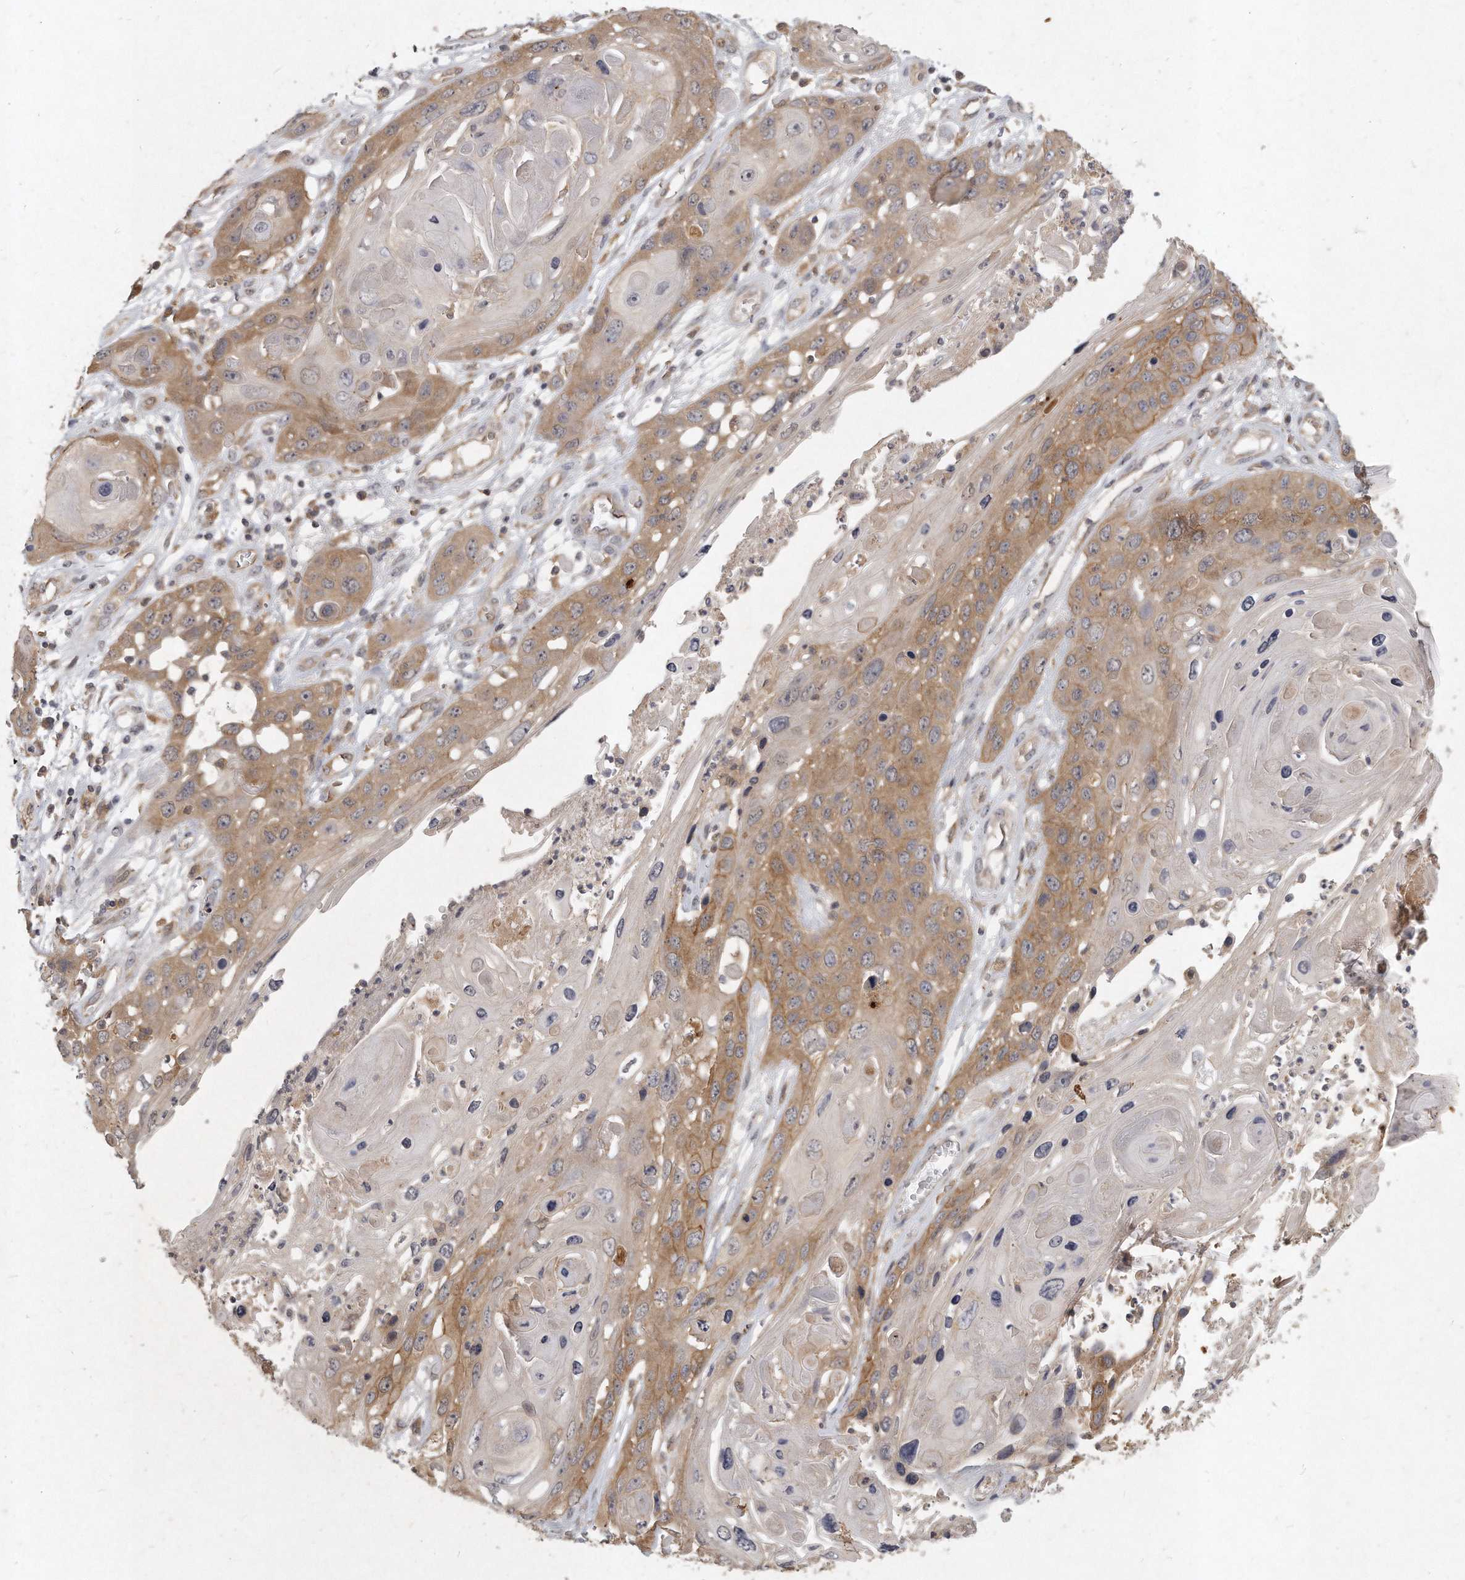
{"staining": {"intensity": "moderate", "quantity": ">75%", "location": "cytoplasmic/membranous"}, "tissue": "skin cancer", "cell_type": "Tumor cells", "image_type": "cancer", "snomed": [{"axis": "morphology", "description": "Squamous cell carcinoma, NOS"}, {"axis": "topography", "description": "Skin"}], "caption": "This histopathology image exhibits IHC staining of squamous cell carcinoma (skin), with medium moderate cytoplasmic/membranous expression in about >75% of tumor cells.", "gene": "LGALS8", "patient": {"sex": "male", "age": 55}}